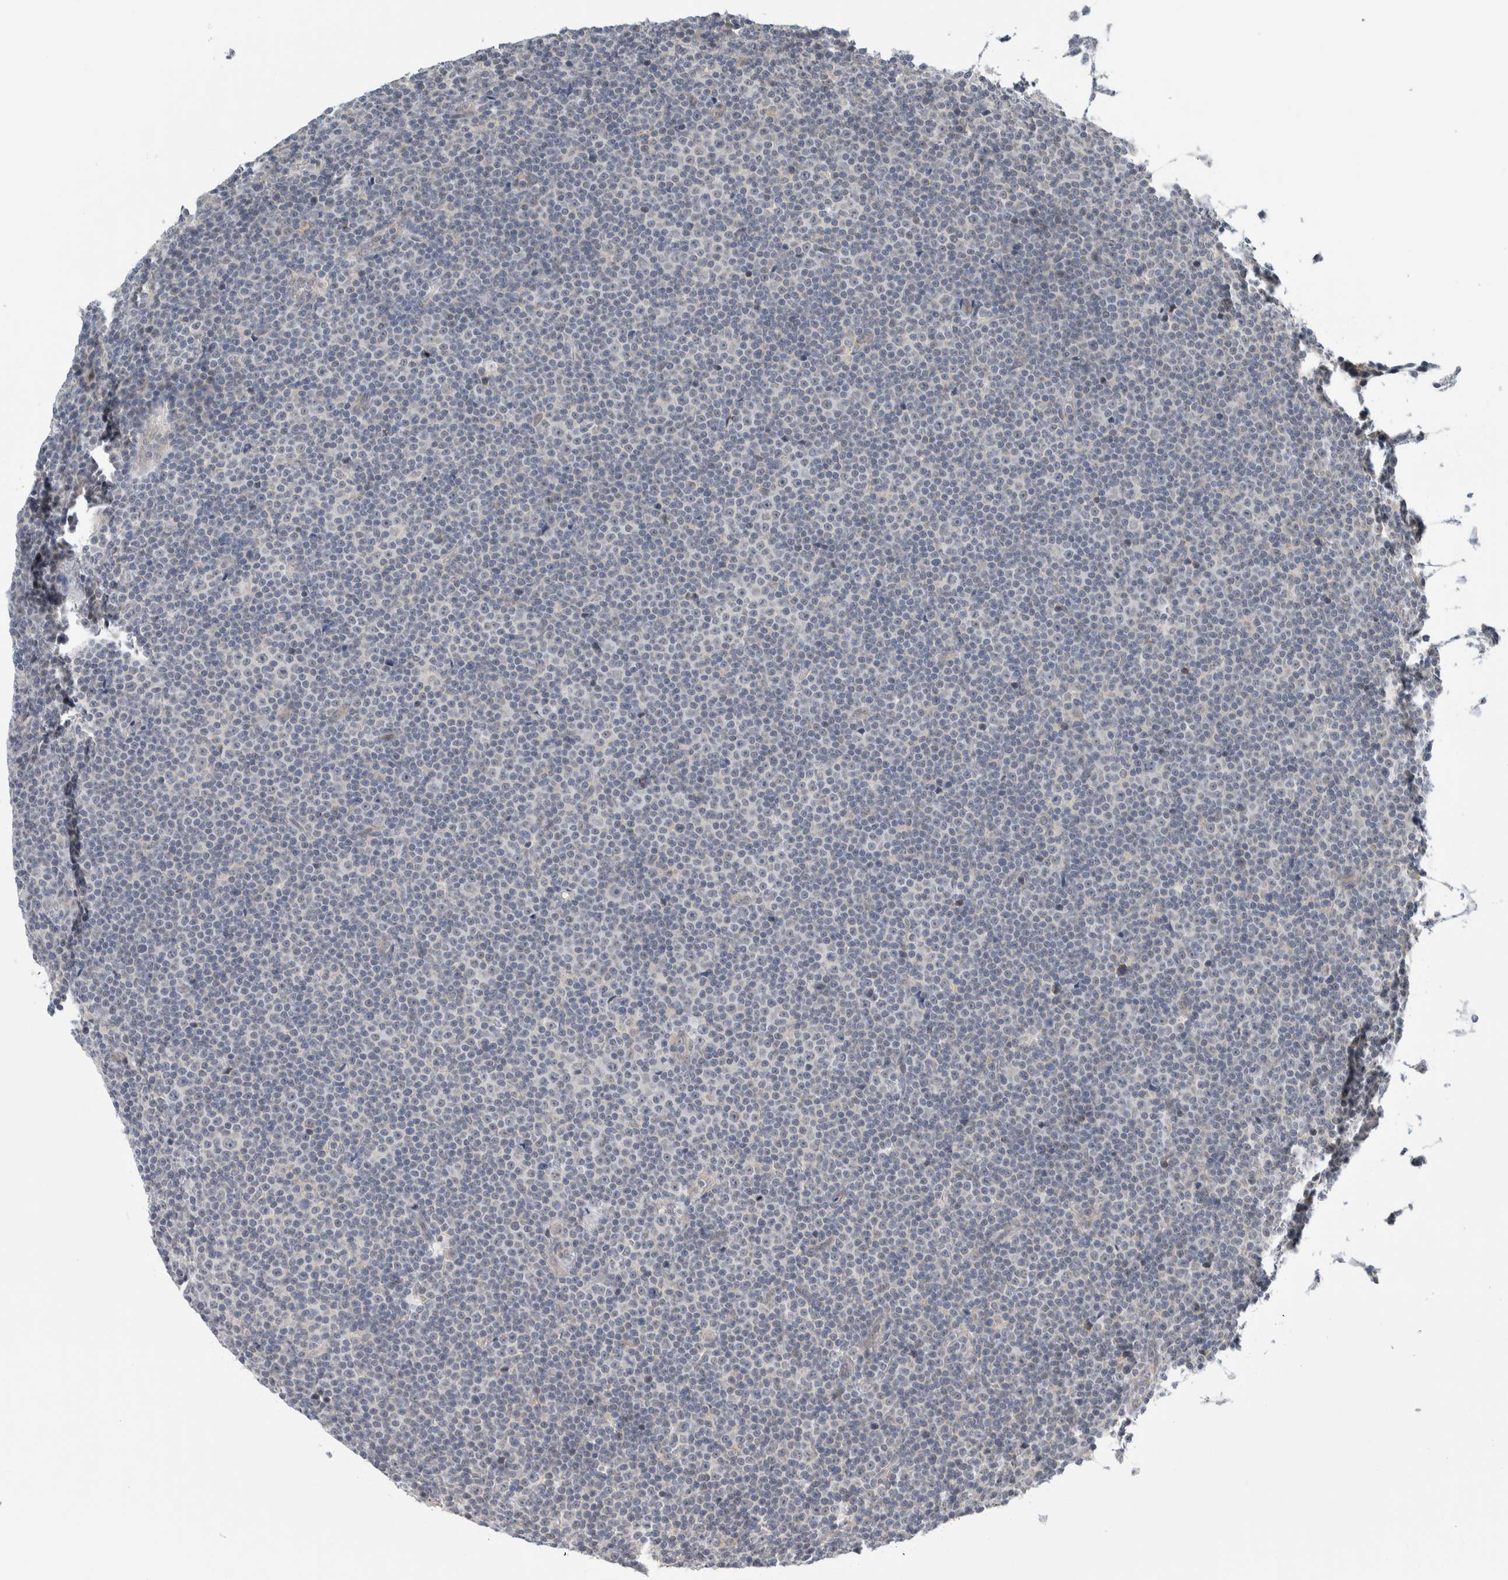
{"staining": {"intensity": "negative", "quantity": "none", "location": "none"}, "tissue": "lymphoma", "cell_type": "Tumor cells", "image_type": "cancer", "snomed": [{"axis": "morphology", "description": "Malignant lymphoma, non-Hodgkin's type, Low grade"}, {"axis": "topography", "description": "Lymph node"}], "caption": "Image shows no significant protein staining in tumor cells of malignant lymphoma, non-Hodgkin's type (low-grade).", "gene": "SHPK", "patient": {"sex": "female", "age": 67}}